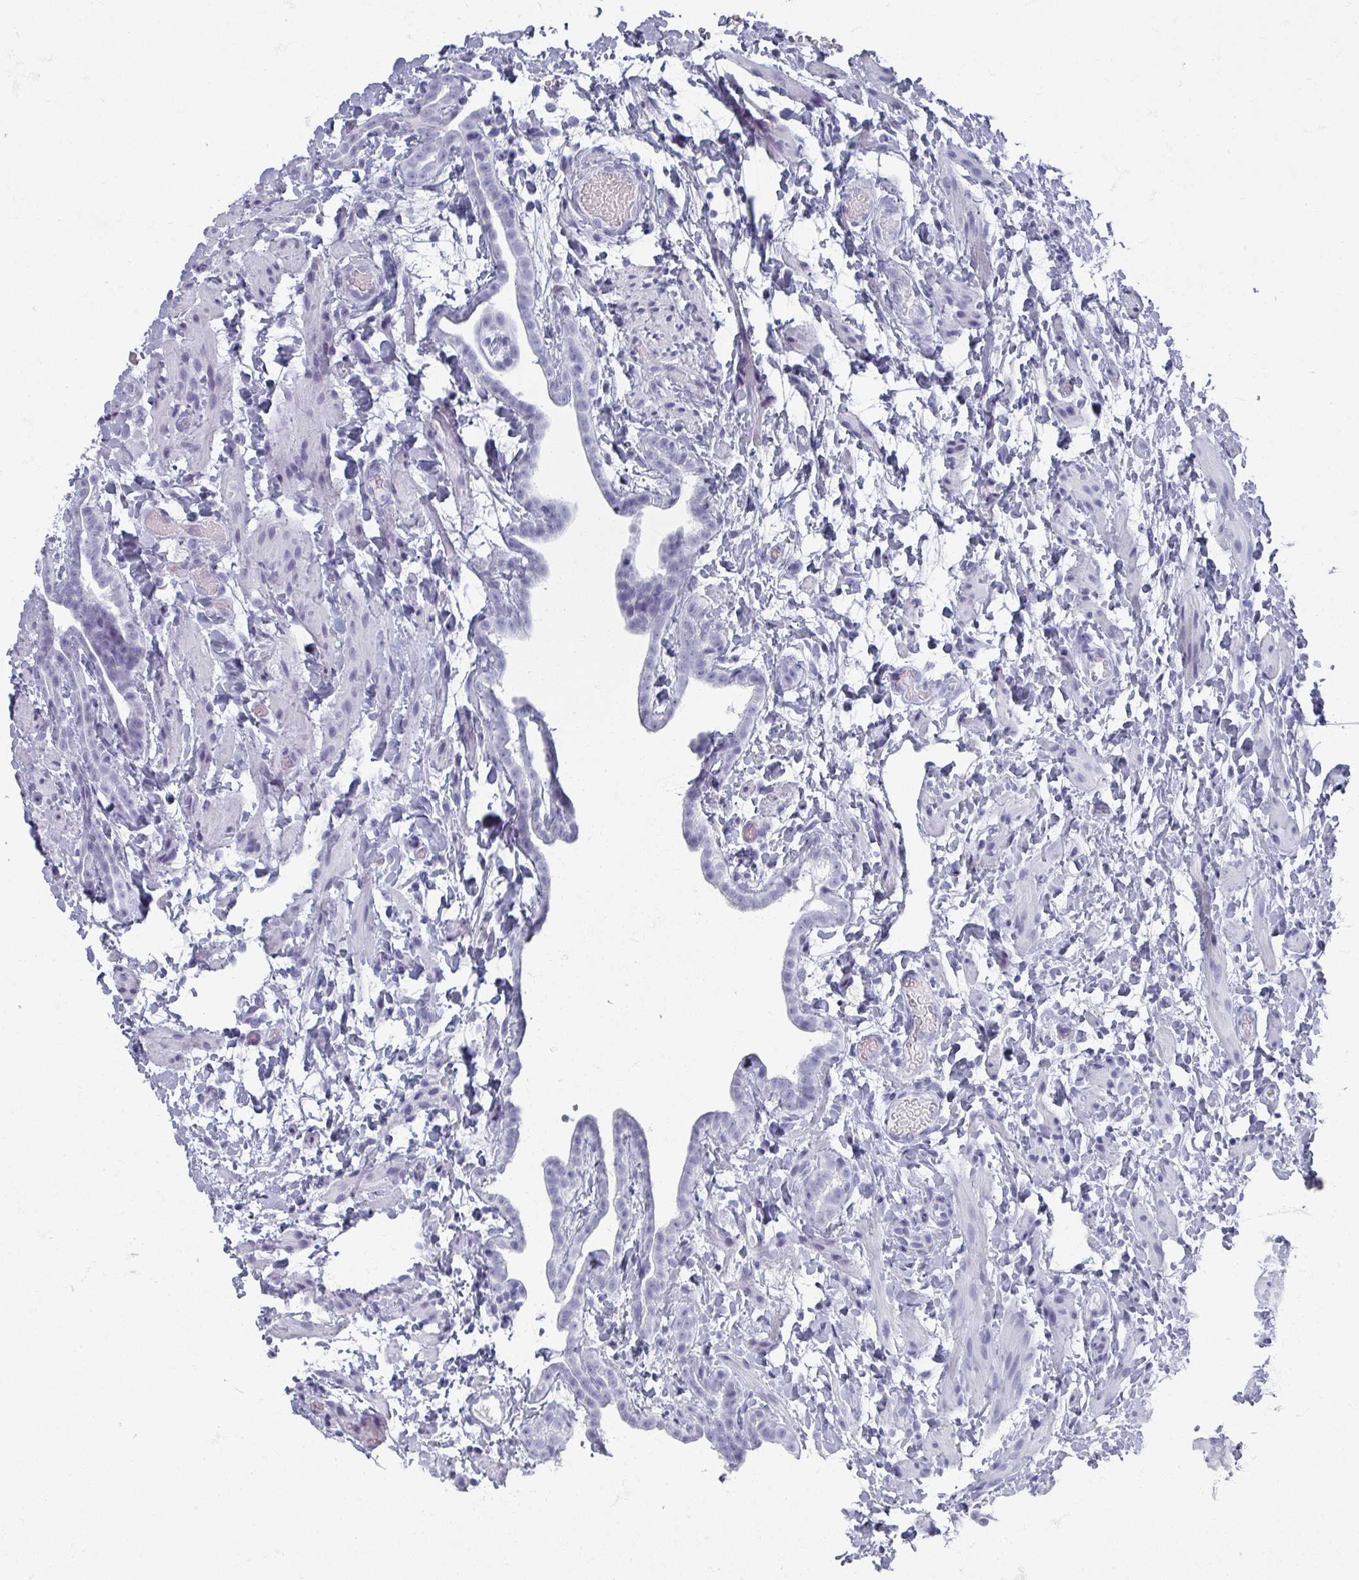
{"staining": {"intensity": "negative", "quantity": "none", "location": "none"}, "tissue": "fallopian tube", "cell_type": "Glandular cells", "image_type": "normal", "snomed": [{"axis": "morphology", "description": "Normal tissue, NOS"}, {"axis": "topography", "description": "Fallopian tube"}], "caption": "Protein analysis of normal fallopian tube reveals no significant staining in glandular cells. The staining was performed using DAB (3,3'-diaminobenzidine) to visualize the protein expression in brown, while the nuclei were stained in blue with hematoxylin (Magnification: 20x).", "gene": "OMG", "patient": {"sex": "female", "age": 37}}